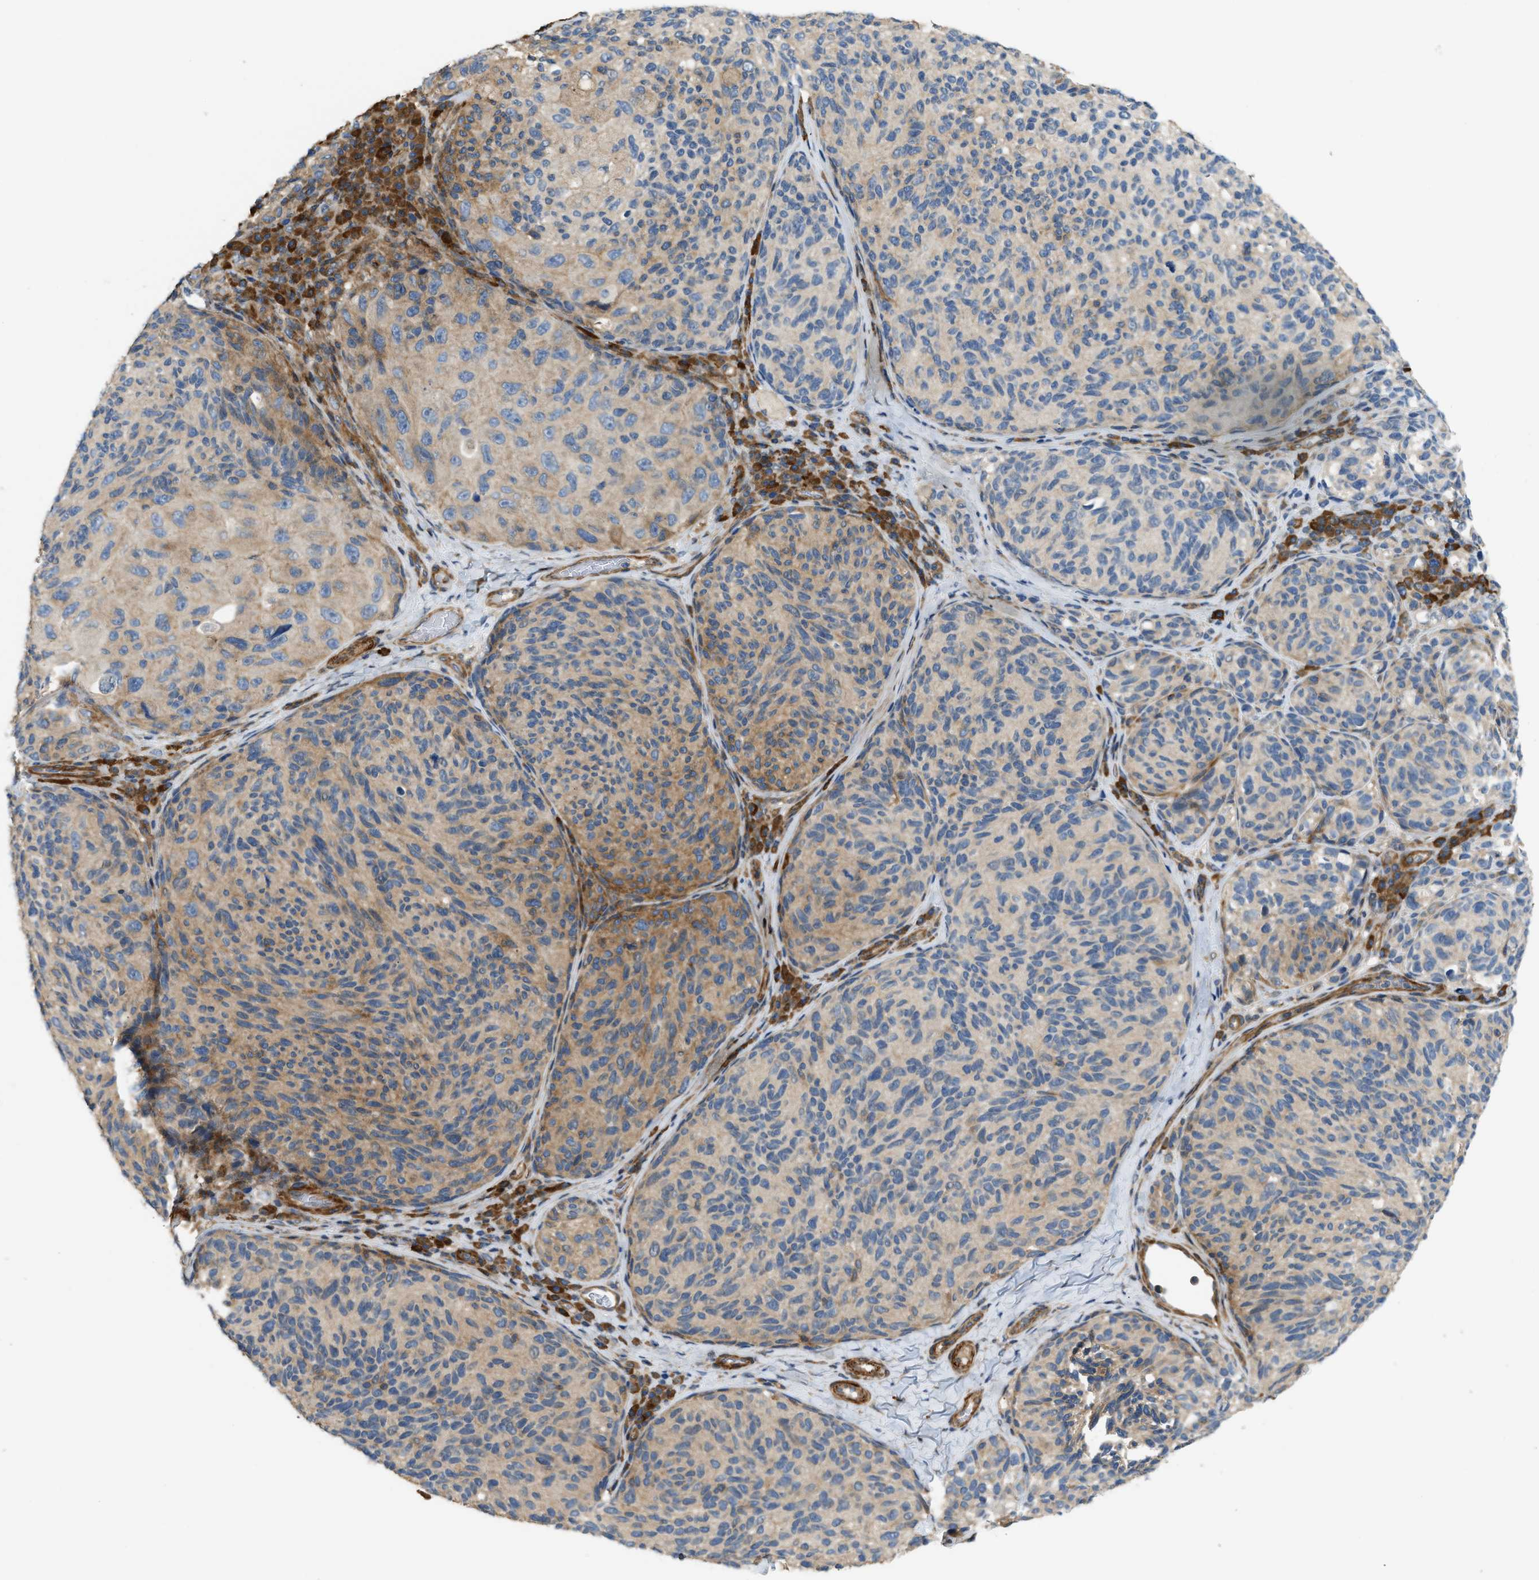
{"staining": {"intensity": "moderate", "quantity": "25%-75%", "location": "cytoplasmic/membranous"}, "tissue": "melanoma", "cell_type": "Tumor cells", "image_type": "cancer", "snomed": [{"axis": "morphology", "description": "Malignant melanoma, NOS"}, {"axis": "topography", "description": "Skin"}], "caption": "About 25%-75% of tumor cells in human malignant melanoma demonstrate moderate cytoplasmic/membranous protein staining as visualized by brown immunohistochemical staining.", "gene": "BTN3A2", "patient": {"sex": "female", "age": 73}}